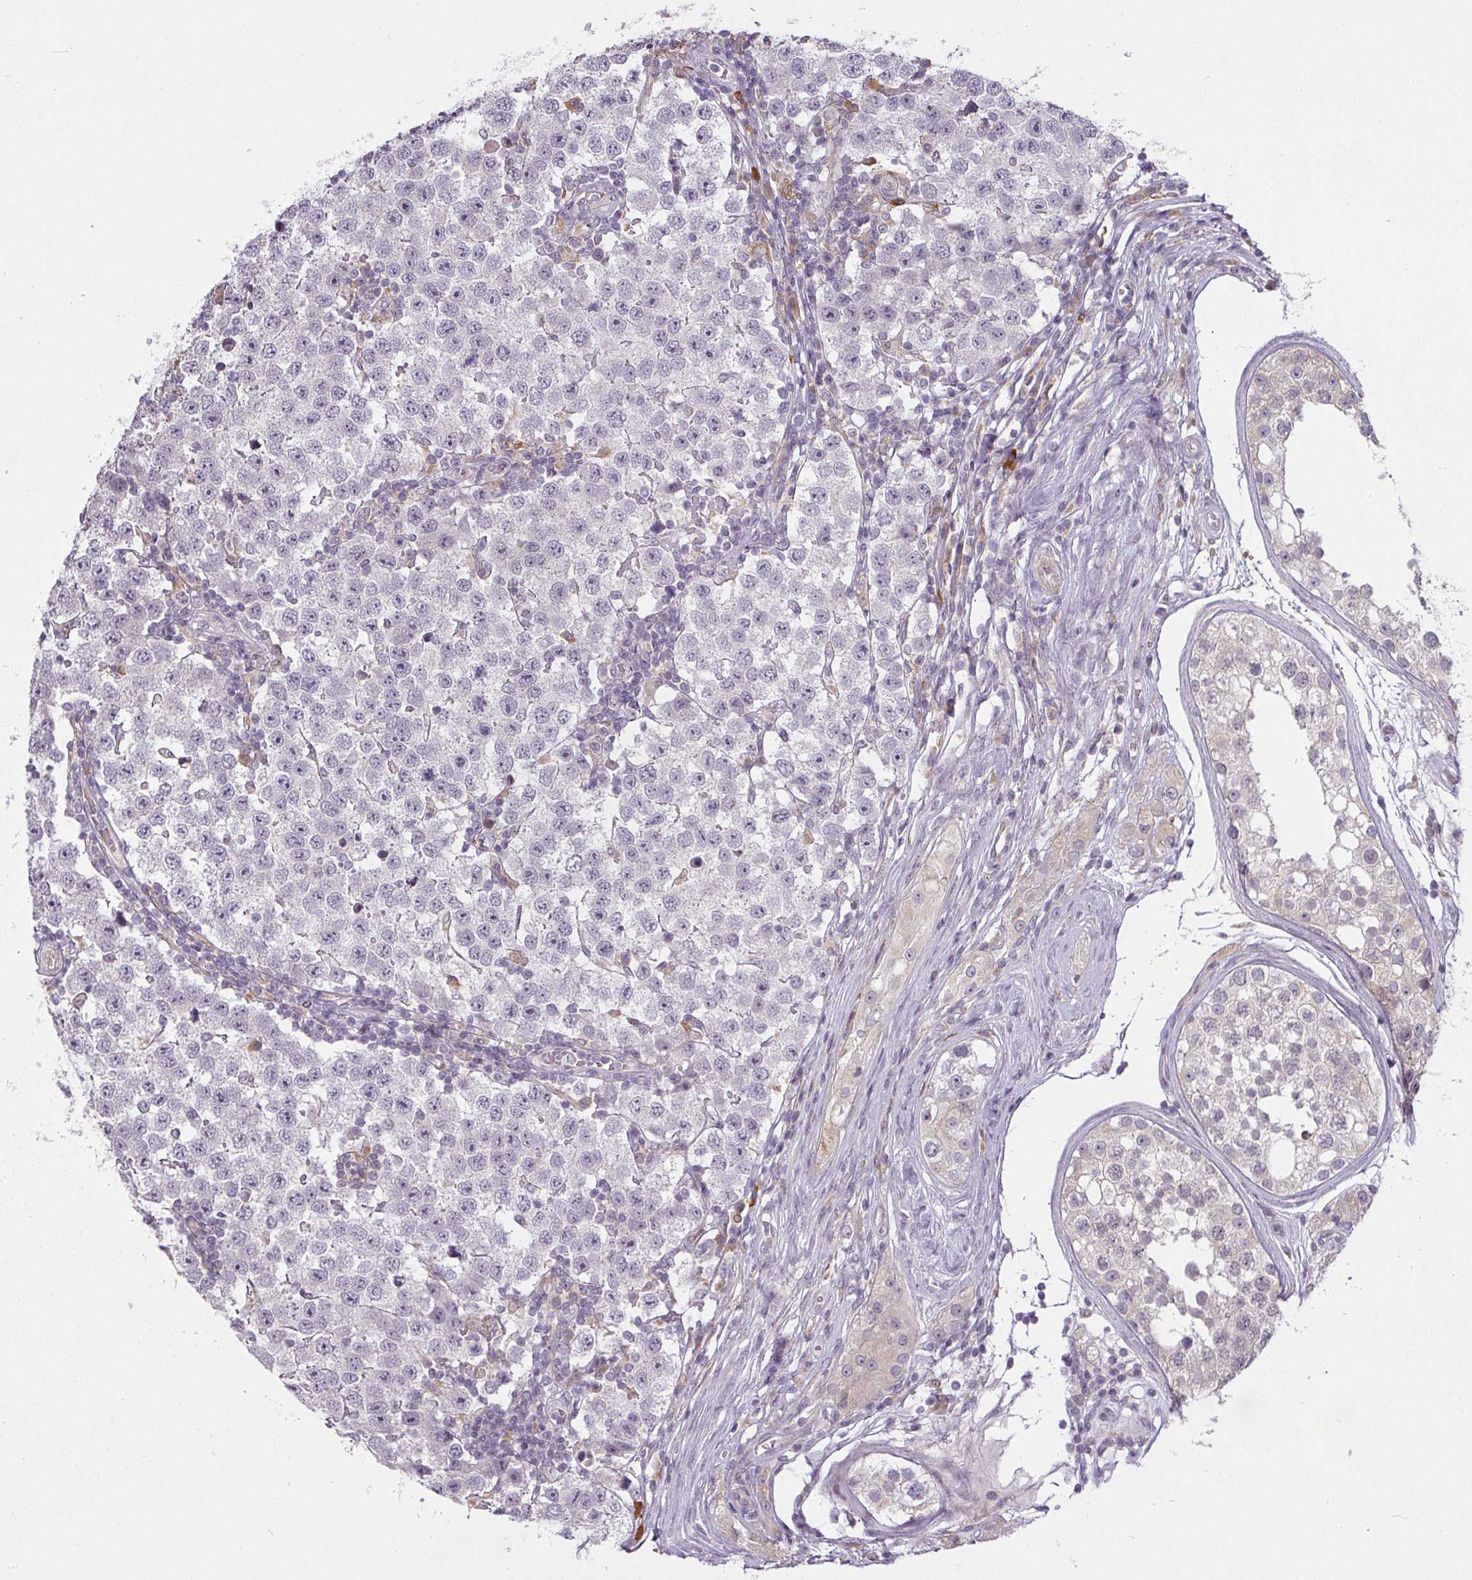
{"staining": {"intensity": "negative", "quantity": "none", "location": "none"}, "tissue": "testis cancer", "cell_type": "Tumor cells", "image_type": "cancer", "snomed": [{"axis": "morphology", "description": "Seminoma, NOS"}, {"axis": "topography", "description": "Testis"}], "caption": "Protein analysis of testis cancer shows no significant positivity in tumor cells.", "gene": "MED19", "patient": {"sex": "male", "age": 34}}